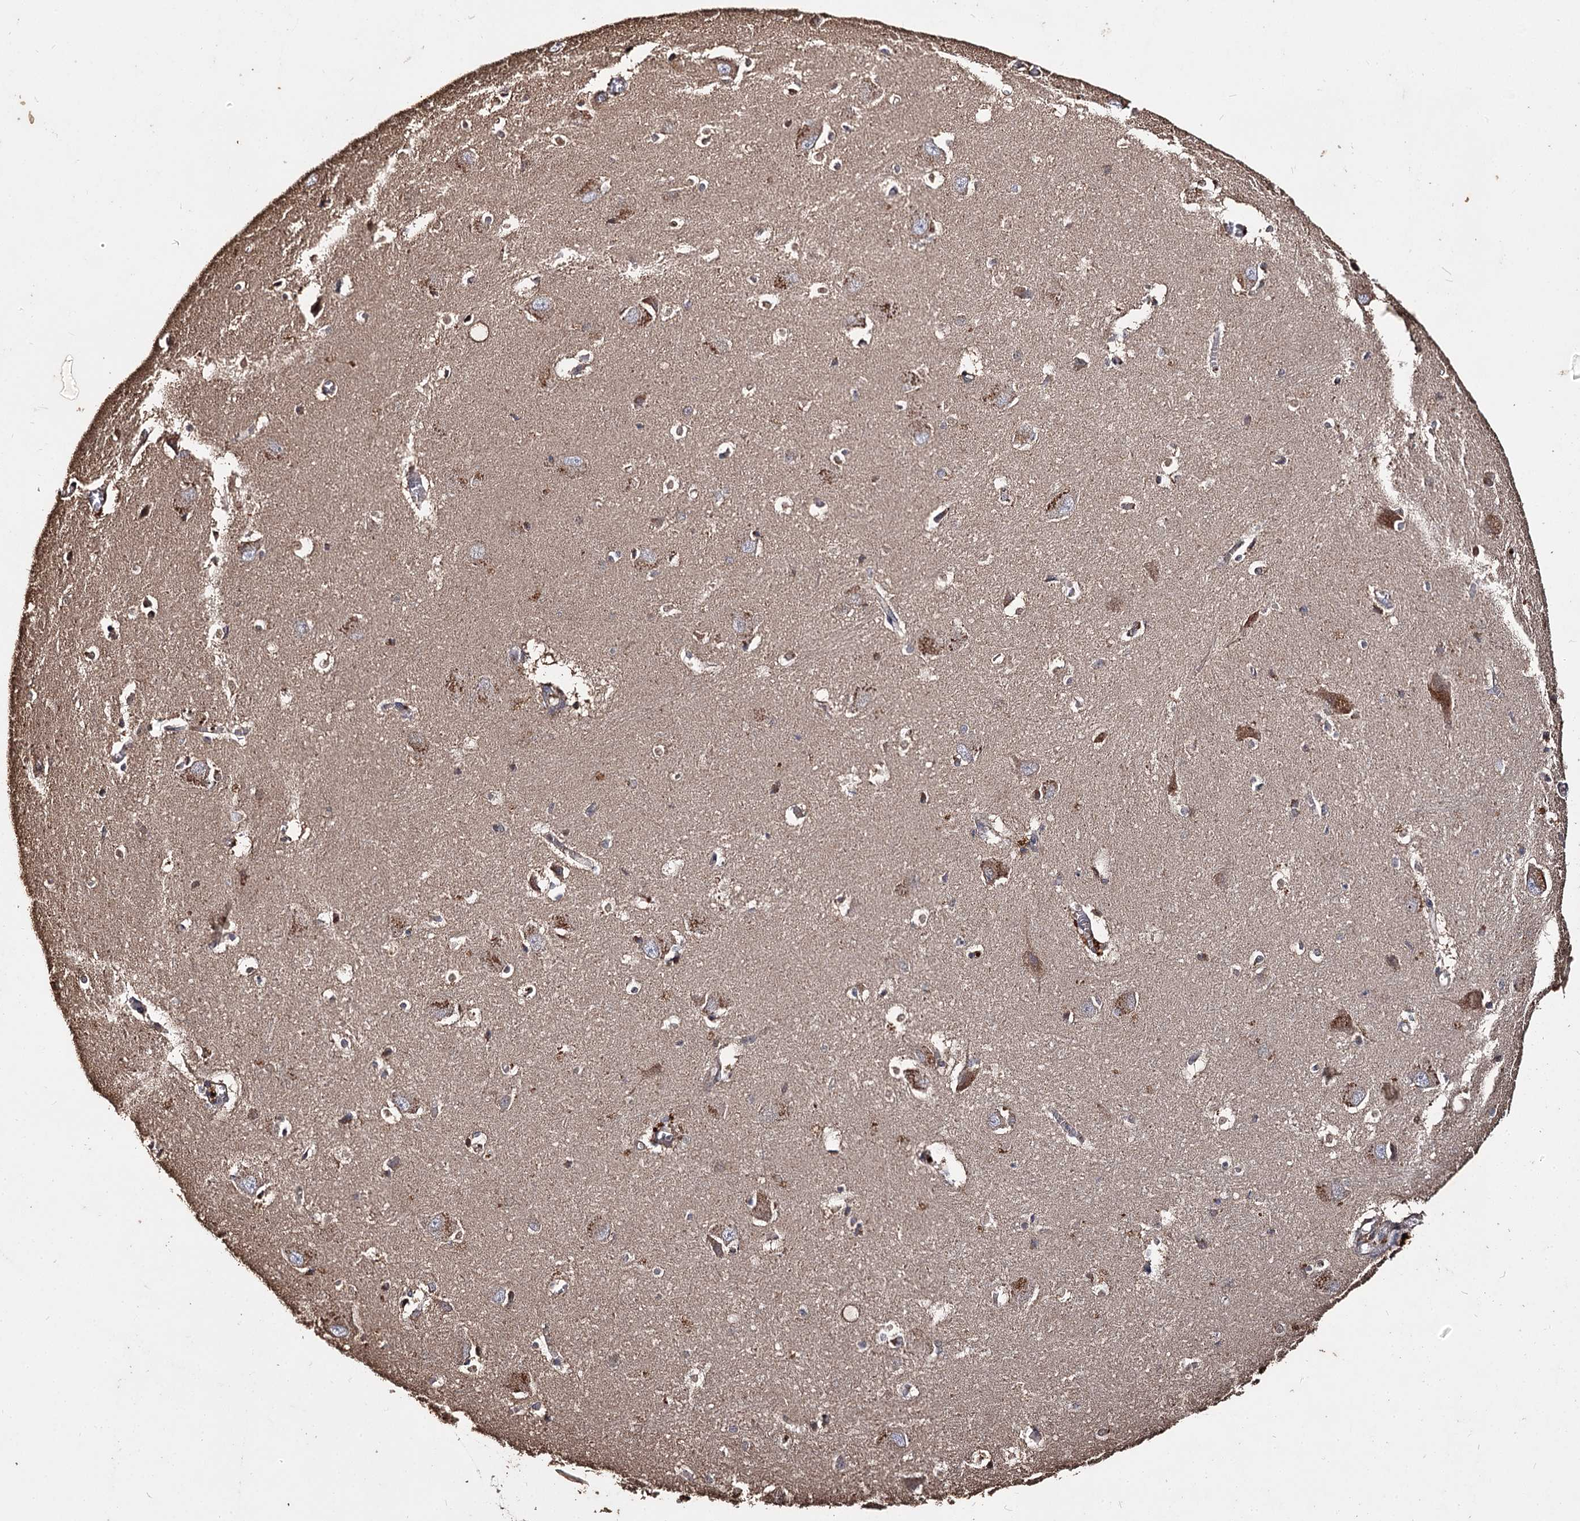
{"staining": {"intensity": "moderate", "quantity": "<25%", "location": "cytoplasmic/membranous"}, "tissue": "caudate", "cell_type": "Glial cells", "image_type": "normal", "snomed": [{"axis": "morphology", "description": "Normal tissue, NOS"}, {"axis": "topography", "description": "Lateral ventricle wall"}], "caption": "A low amount of moderate cytoplasmic/membranous positivity is appreciated in about <25% of glial cells in normal caudate. Using DAB (brown) and hematoxylin (blue) stains, captured at high magnification using brightfield microscopy.", "gene": "ARL13A", "patient": {"sex": "male", "age": 37}}